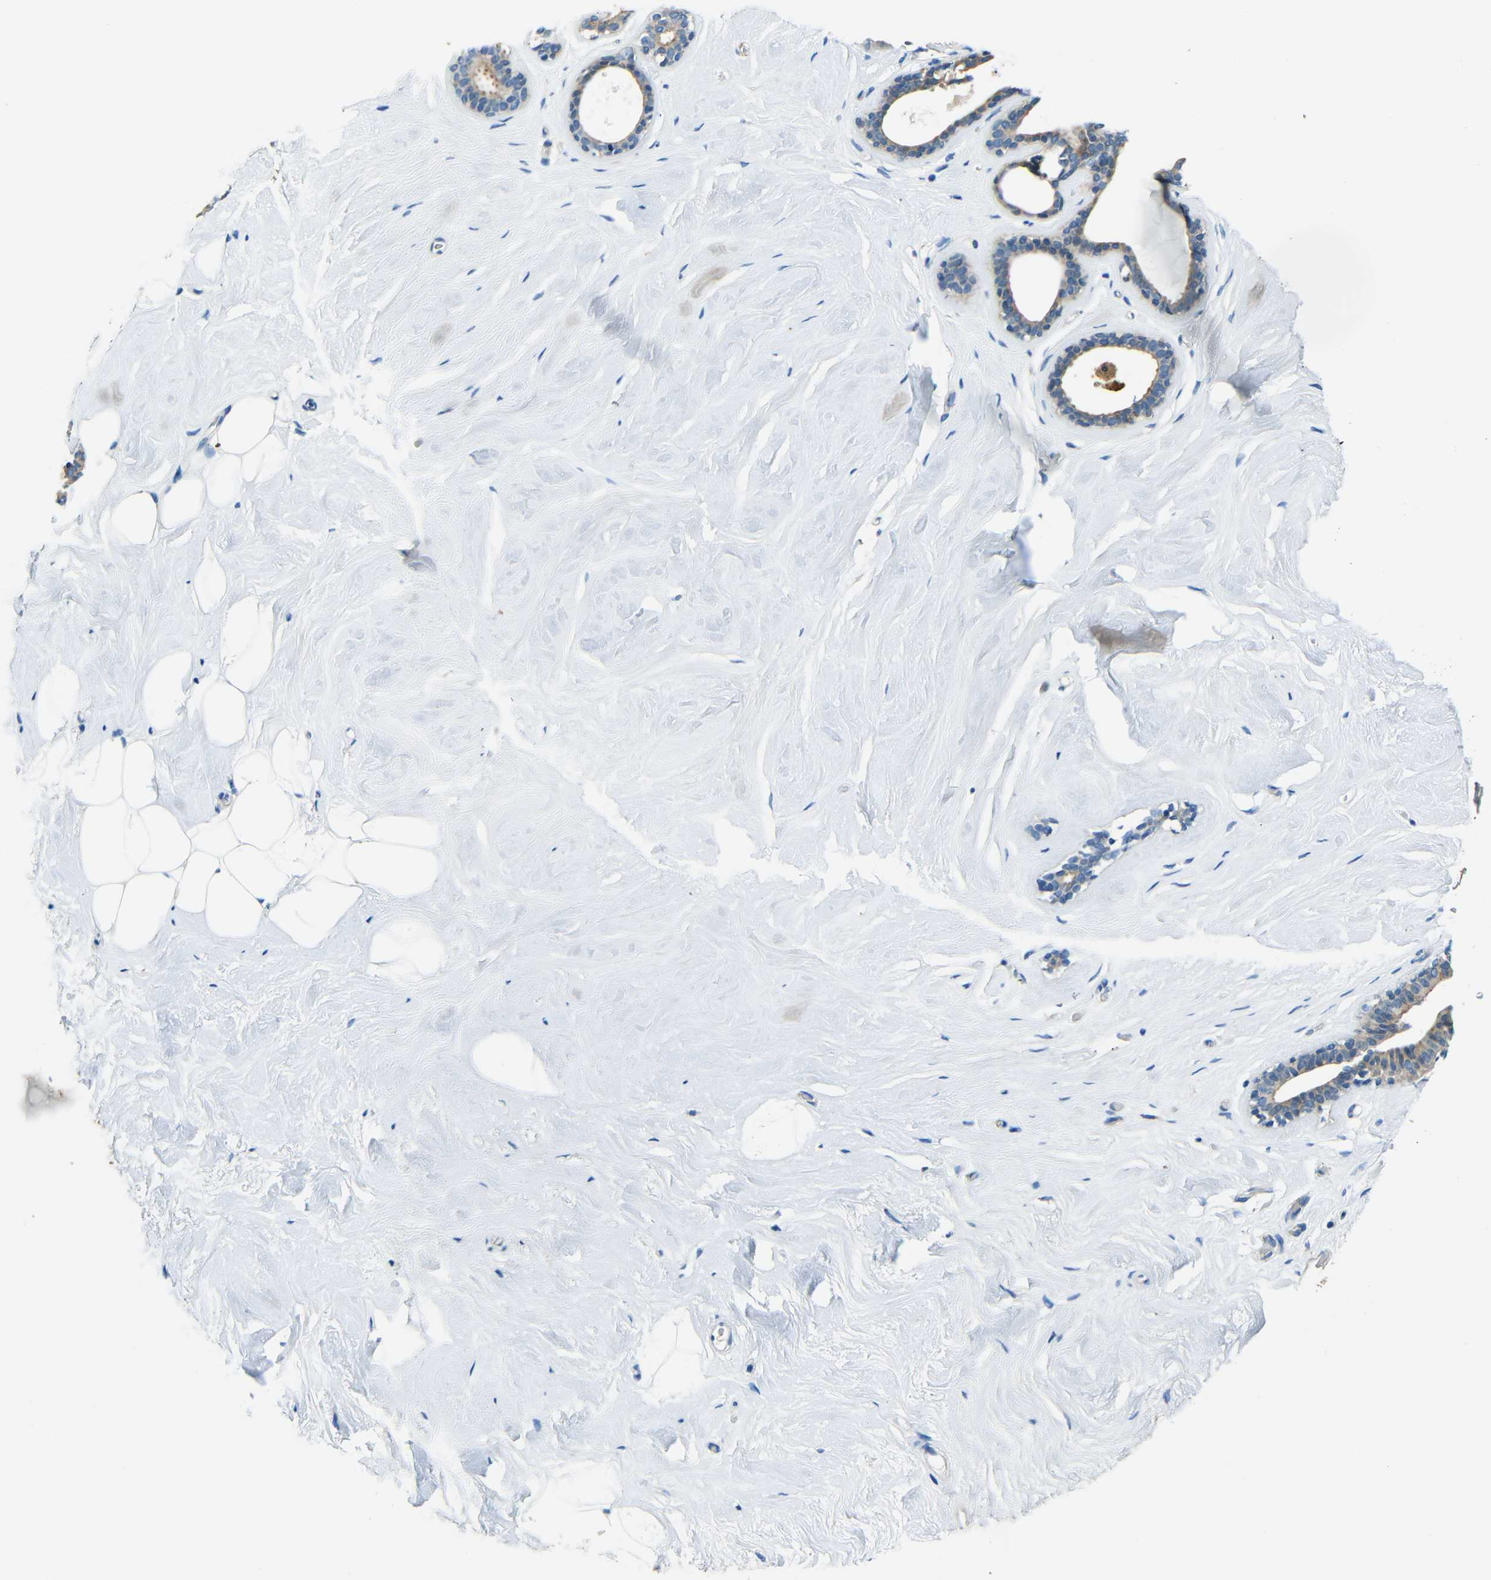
{"staining": {"intensity": "negative", "quantity": "none", "location": "none"}, "tissue": "breast", "cell_type": "Adipocytes", "image_type": "normal", "snomed": [{"axis": "morphology", "description": "Normal tissue, NOS"}, {"axis": "topography", "description": "Breast"}], "caption": "Breast was stained to show a protein in brown. There is no significant positivity in adipocytes.", "gene": "CYP26B1", "patient": {"sex": "female", "age": 75}}